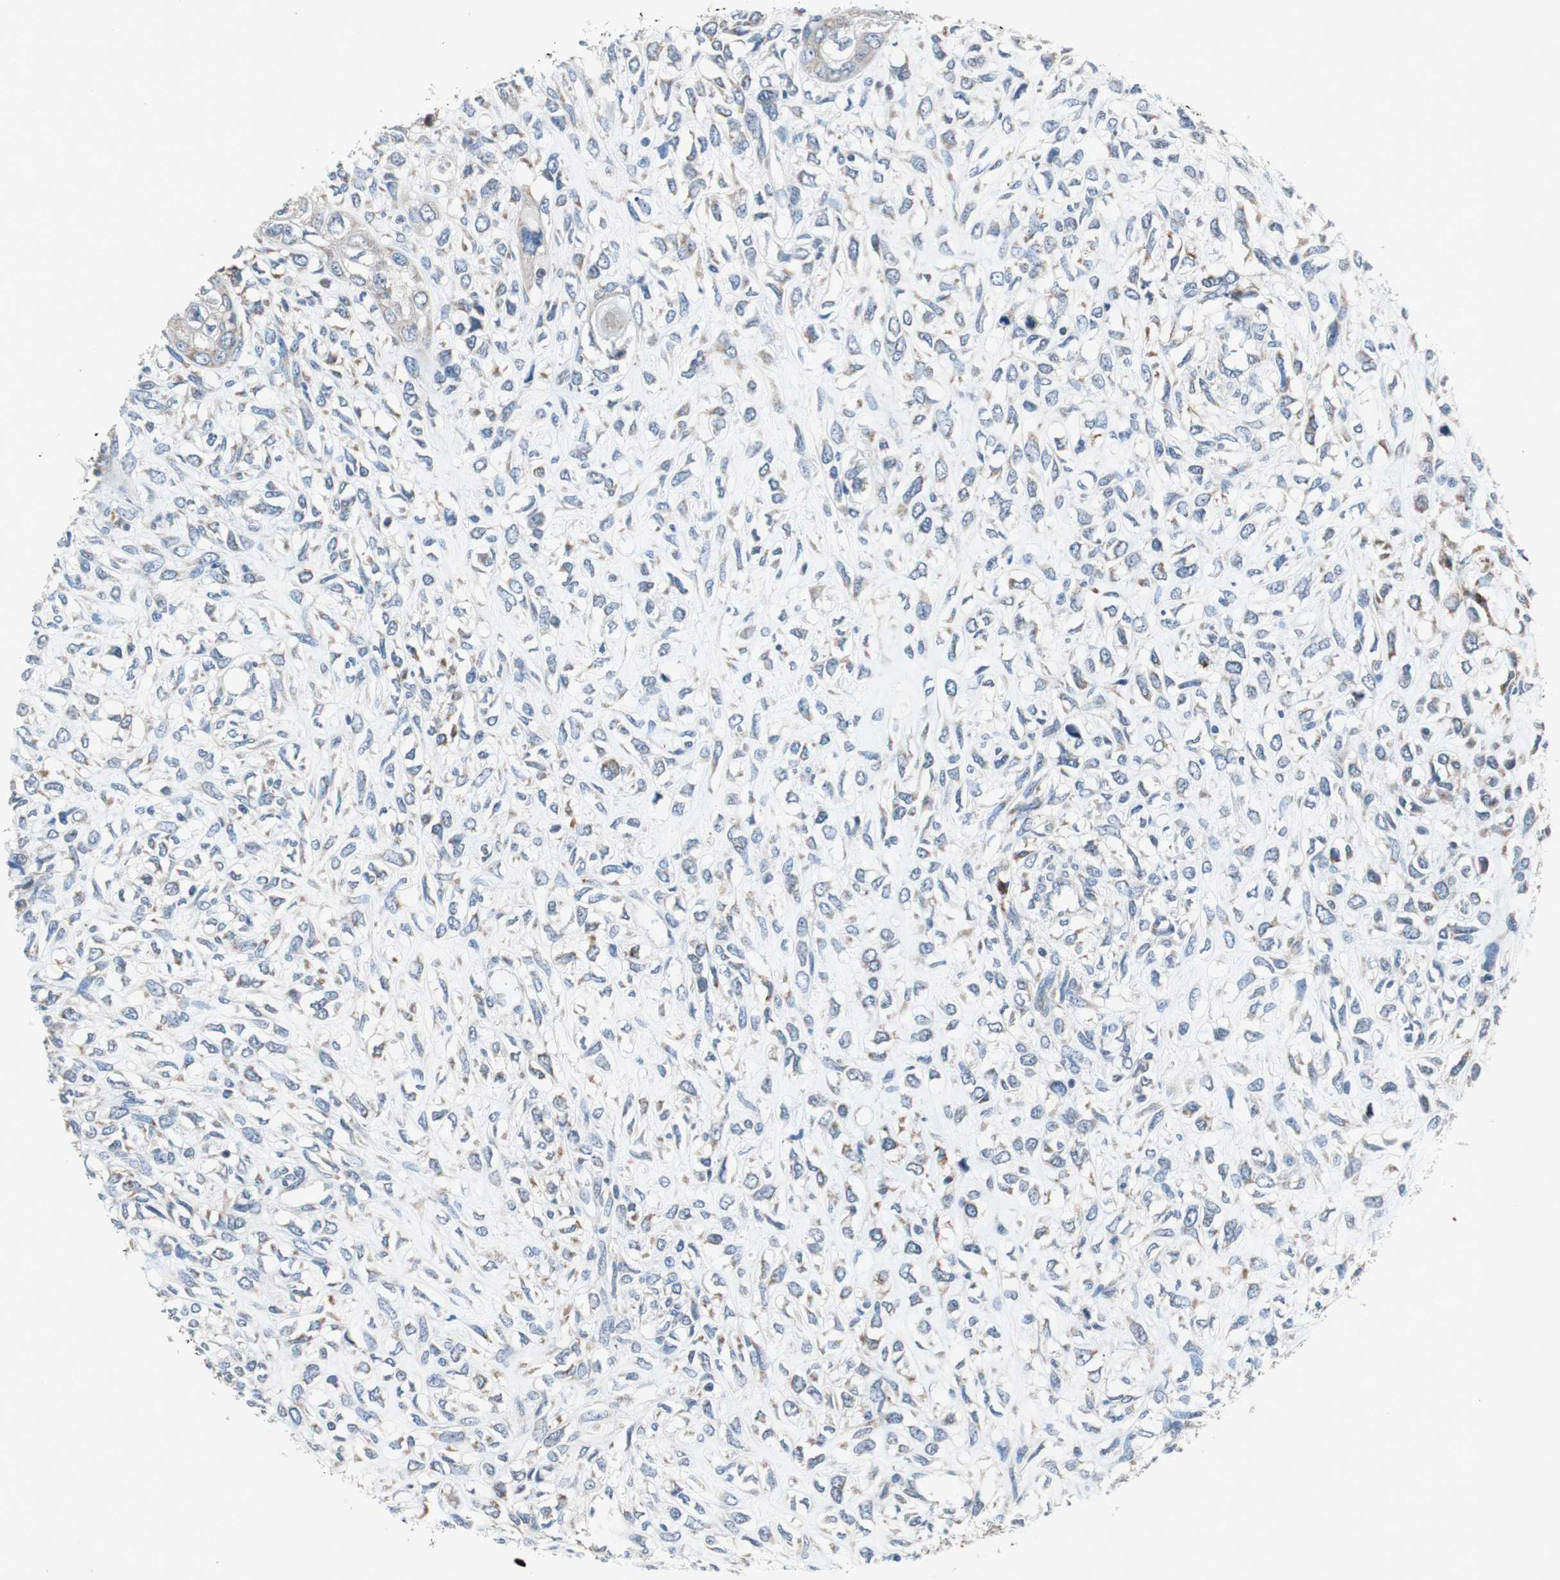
{"staining": {"intensity": "weak", "quantity": "<25%", "location": "cytoplasmic/membranous"}, "tissue": "head and neck cancer", "cell_type": "Tumor cells", "image_type": "cancer", "snomed": [{"axis": "morphology", "description": "Necrosis, NOS"}, {"axis": "morphology", "description": "Neoplasm, malignant, NOS"}, {"axis": "topography", "description": "Salivary gland"}, {"axis": "topography", "description": "Head-Neck"}], "caption": "Immunohistochemistry image of head and neck malignant neoplasm stained for a protein (brown), which shows no positivity in tumor cells.", "gene": "NLGN1", "patient": {"sex": "male", "age": 43}}